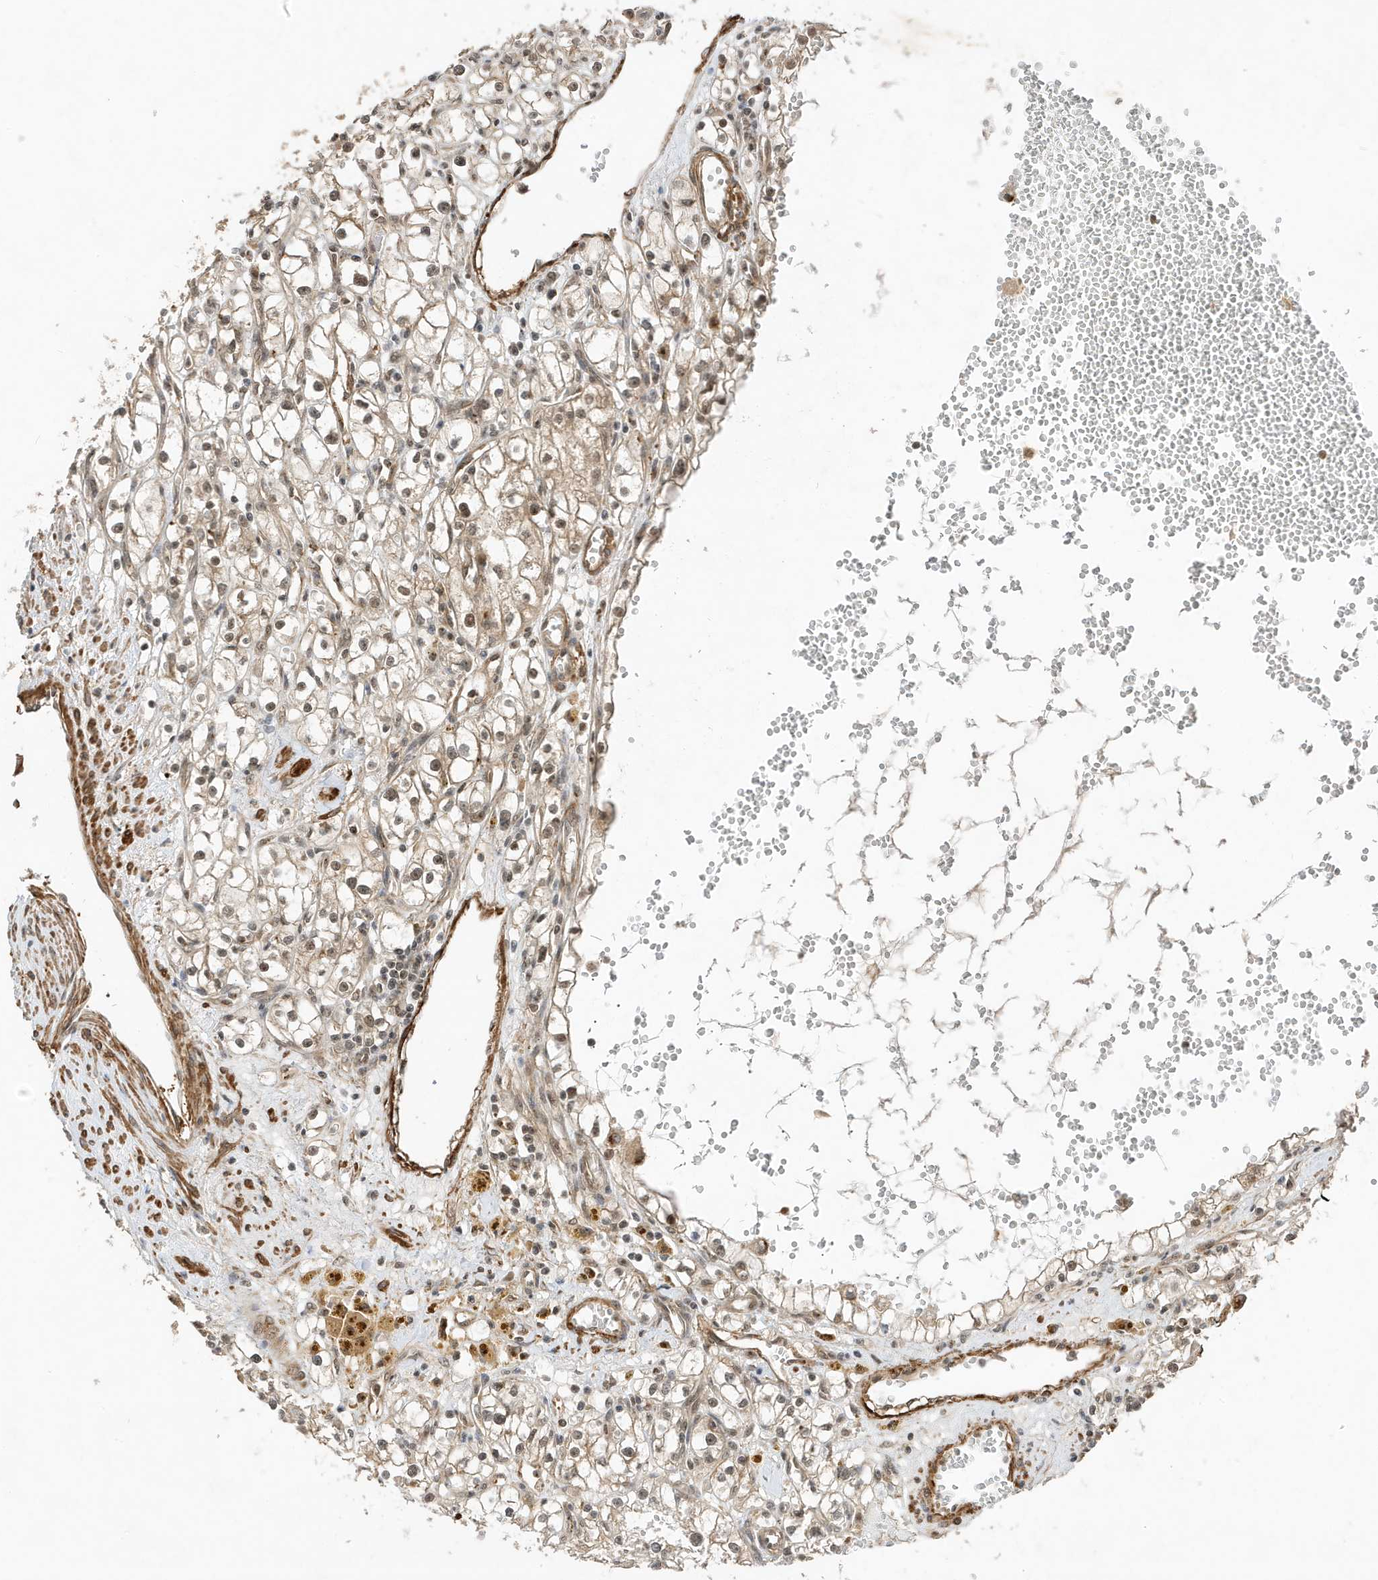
{"staining": {"intensity": "weak", "quantity": "25%-75%", "location": "cytoplasmic/membranous,nuclear"}, "tissue": "renal cancer", "cell_type": "Tumor cells", "image_type": "cancer", "snomed": [{"axis": "morphology", "description": "Adenocarcinoma, NOS"}, {"axis": "topography", "description": "Kidney"}], "caption": "A low amount of weak cytoplasmic/membranous and nuclear positivity is appreciated in about 25%-75% of tumor cells in renal adenocarcinoma tissue.", "gene": "MAST3", "patient": {"sex": "male", "age": 56}}